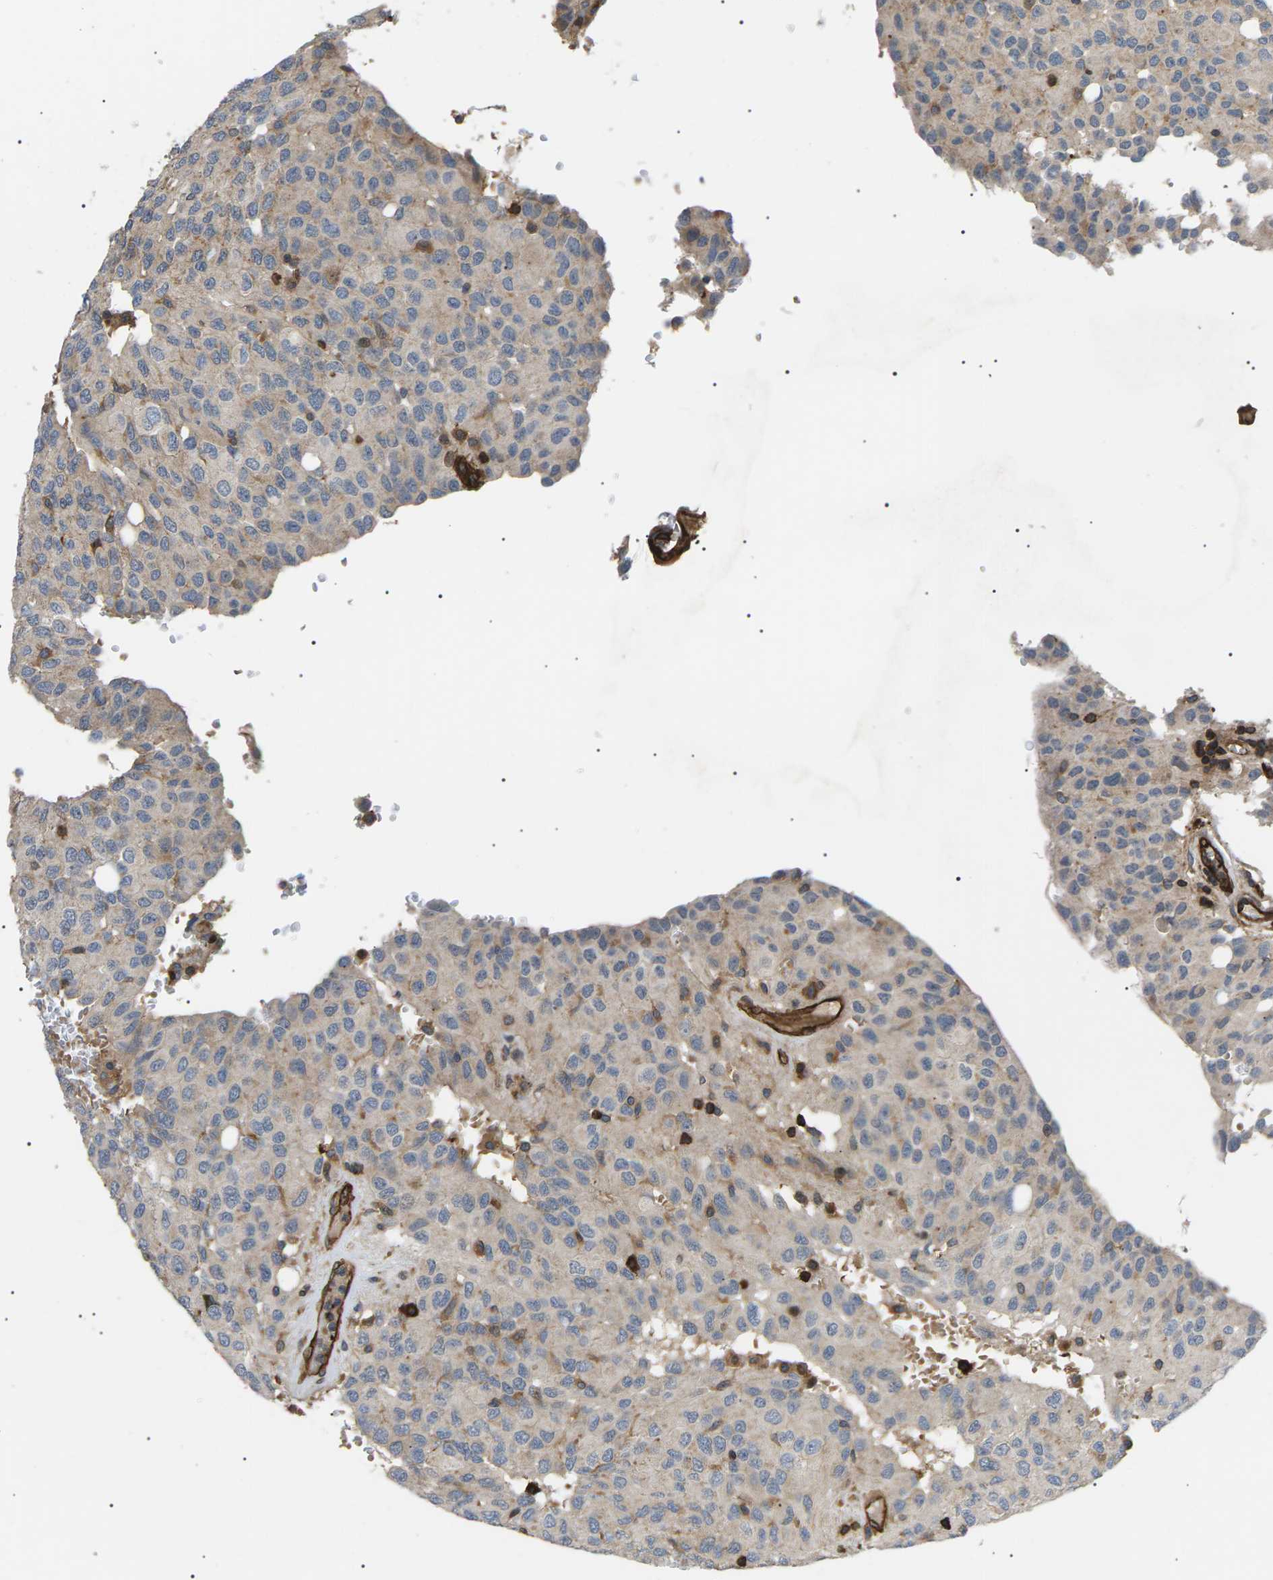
{"staining": {"intensity": "weak", "quantity": "<25%", "location": "cytoplasmic/membranous"}, "tissue": "glioma", "cell_type": "Tumor cells", "image_type": "cancer", "snomed": [{"axis": "morphology", "description": "Glioma, malignant, High grade"}, {"axis": "topography", "description": "Brain"}], "caption": "Immunohistochemistry micrograph of neoplastic tissue: human high-grade glioma (malignant) stained with DAB (3,3'-diaminobenzidine) shows no significant protein positivity in tumor cells.", "gene": "TMTC4", "patient": {"sex": "male", "age": 32}}